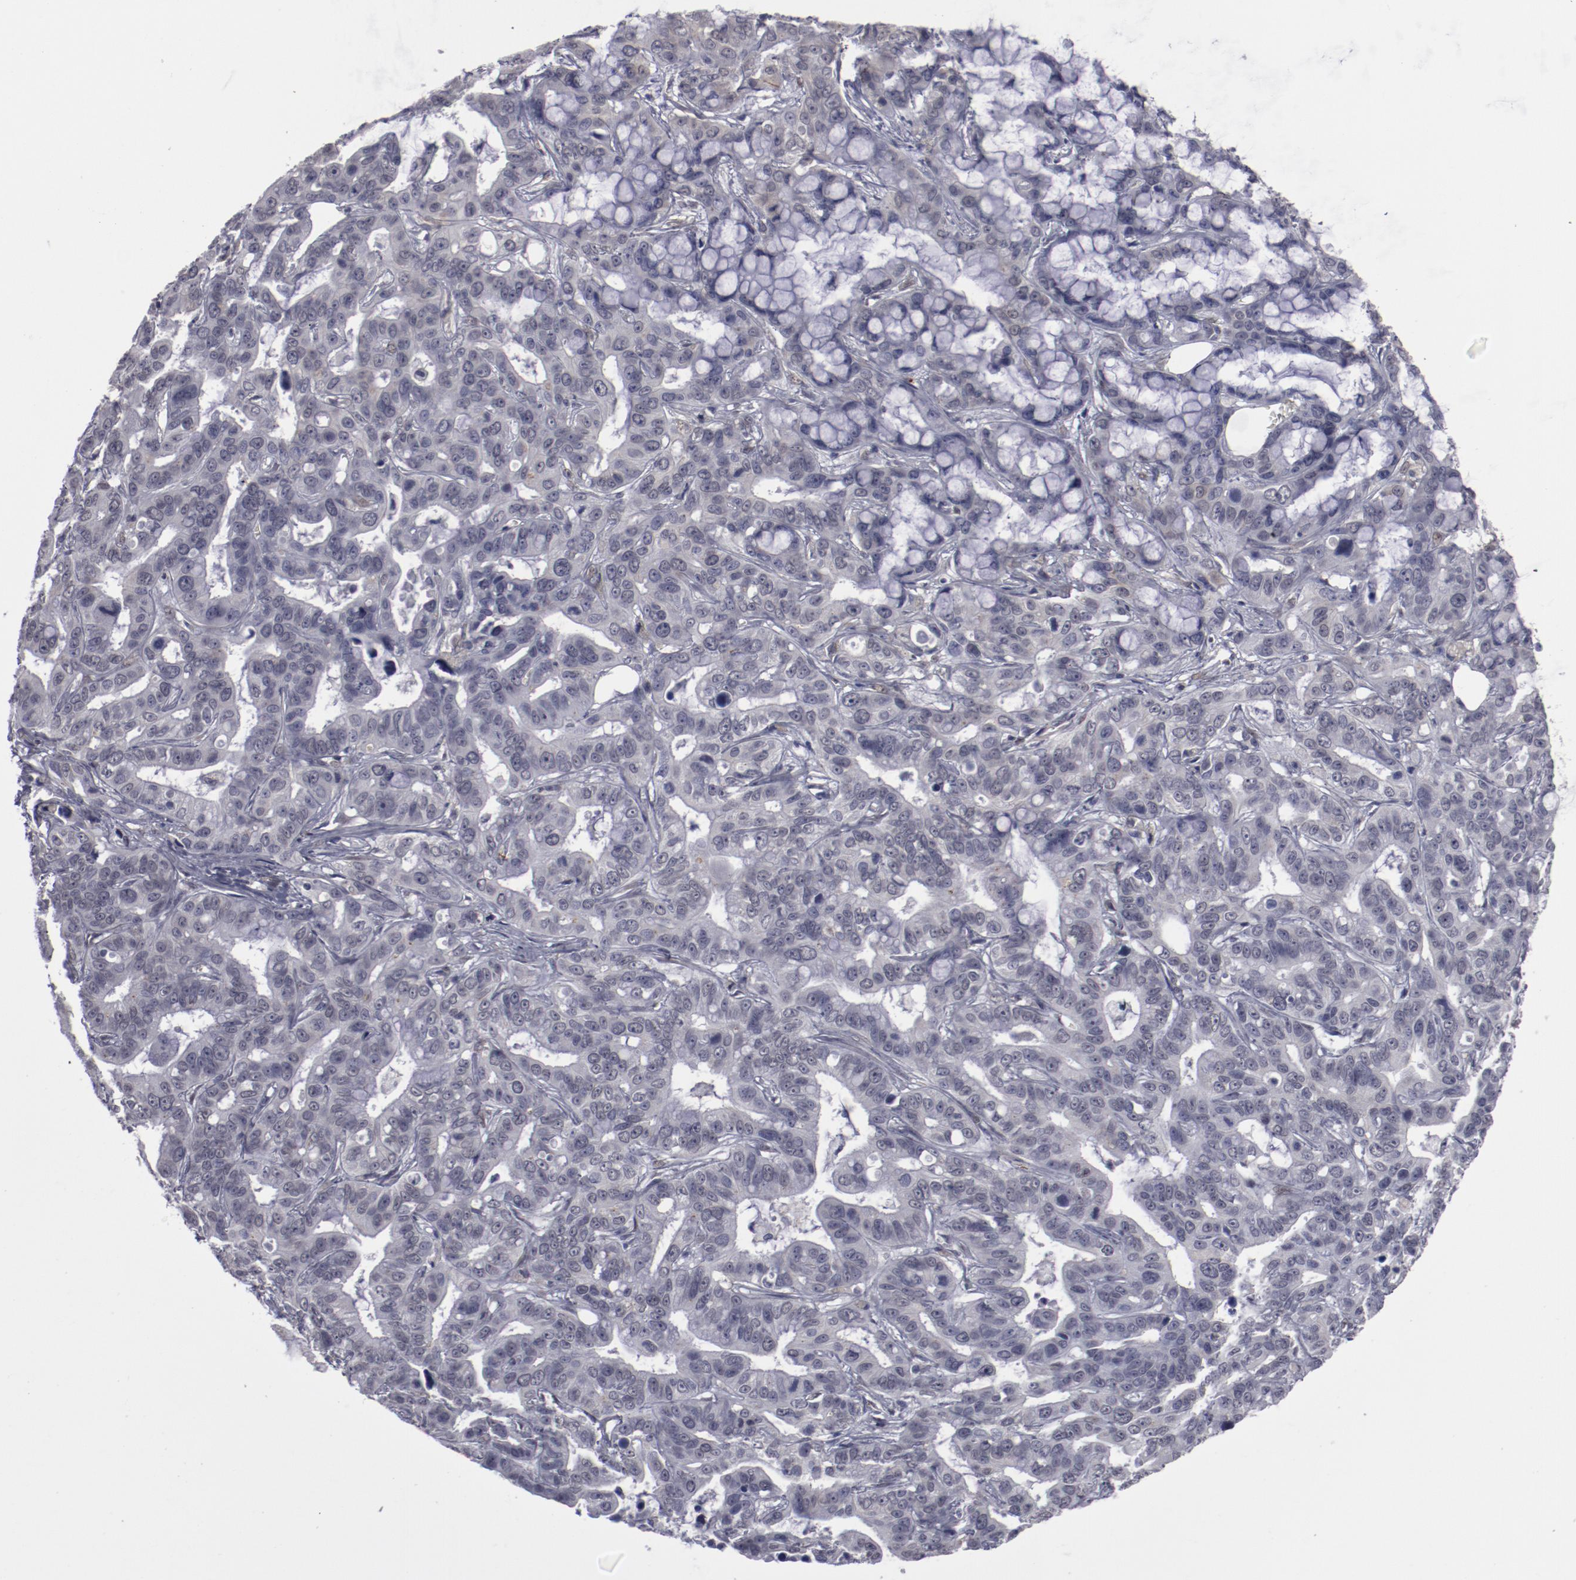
{"staining": {"intensity": "negative", "quantity": "none", "location": "none"}, "tissue": "liver cancer", "cell_type": "Tumor cells", "image_type": "cancer", "snomed": [{"axis": "morphology", "description": "Cholangiocarcinoma"}, {"axis": "topography", "description": "Liver"}], "caption": "Liver cancer (cholangiocarcinoma) was stained to show a protein in brown. There is no significant expression in tumor cells.", "gene": "LEF1", "patient": {"sex": "female", "age": 65}}